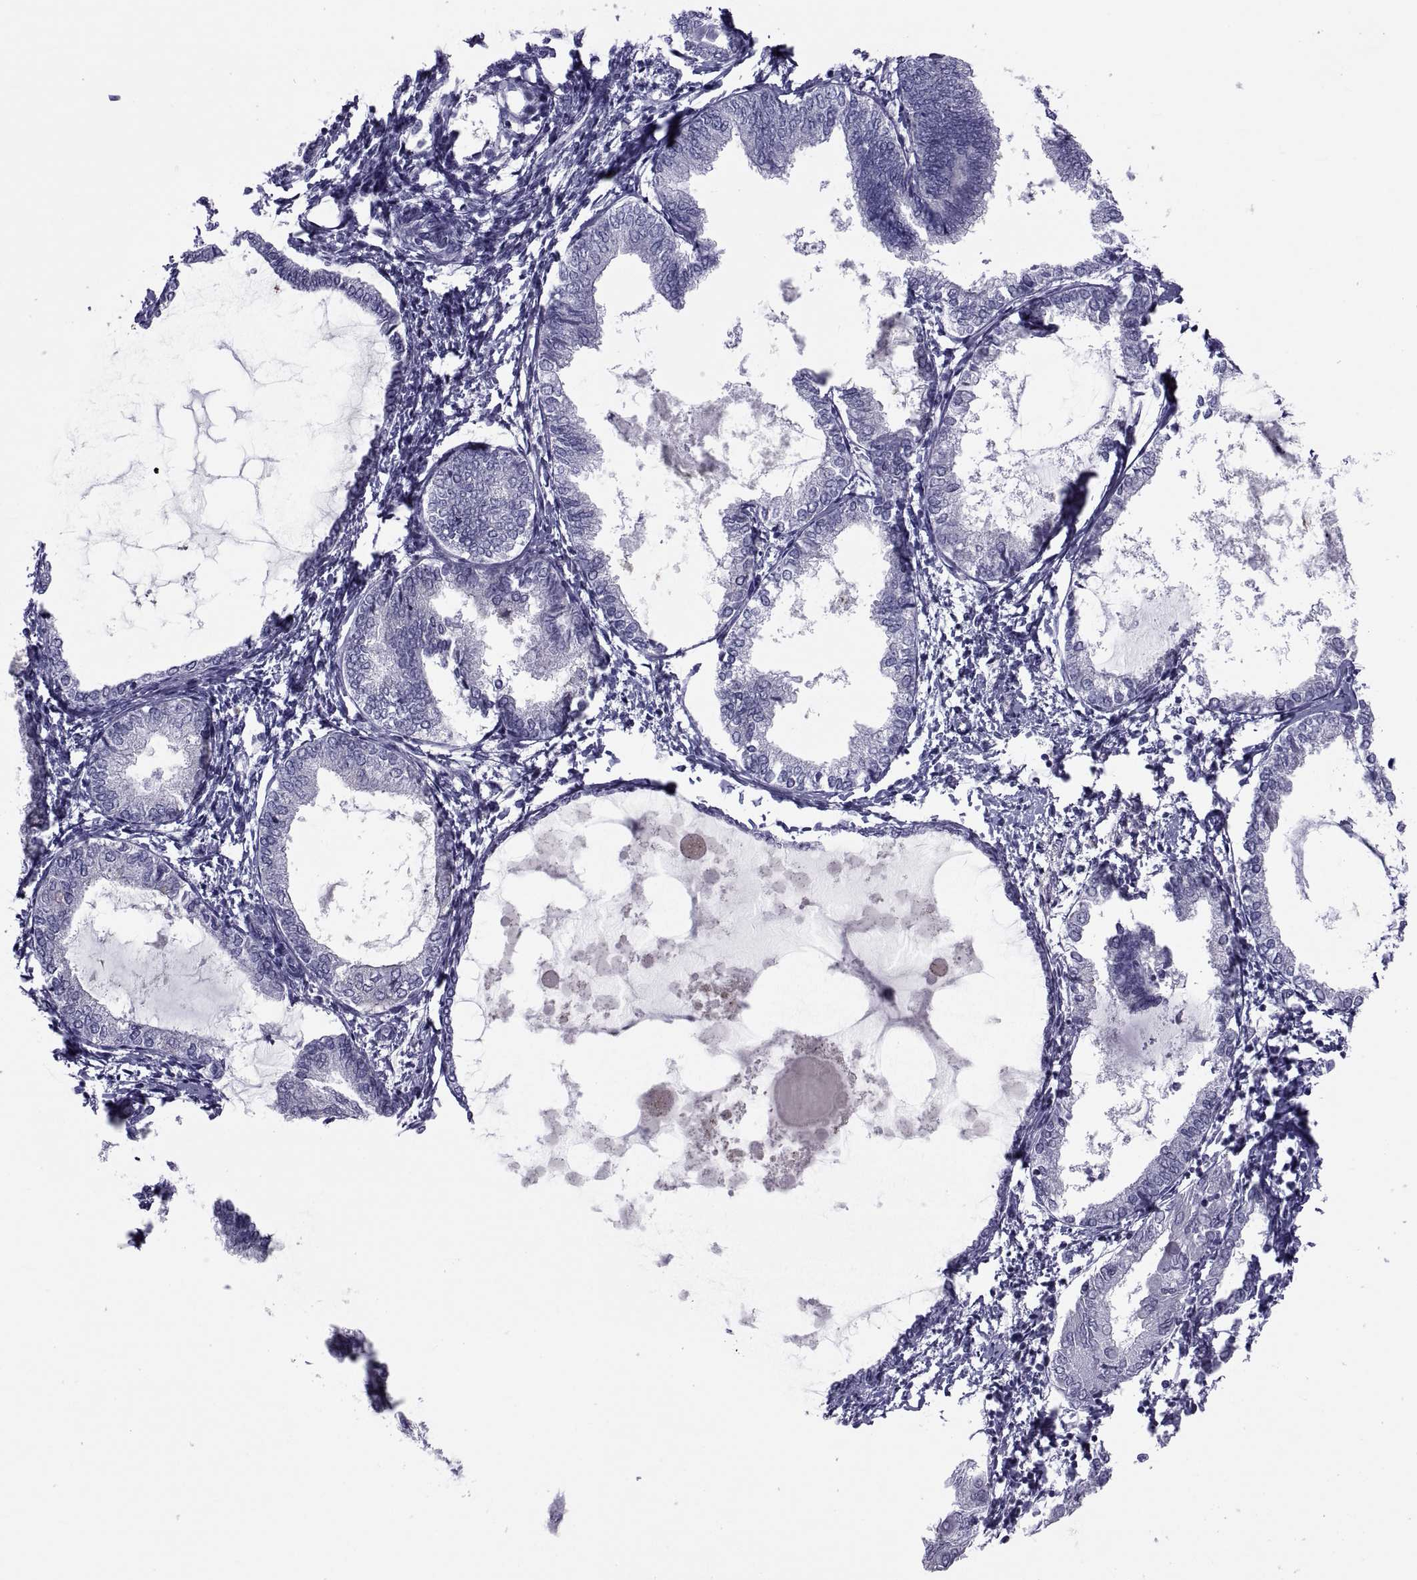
{"staining": {"intensity": "negative", "quantity": "none", "location": "none"}, "tissue": "endometrial cancer", "cell_type": "Tumor cells", "image_type": "cancer", "snomed": [{"axis": "morphology", "description": "Adenocarcinoma, NOS"}, {"axis": "topography", "description": "Endometrium"}], "caption": "Human endometrial cancer (adenocarcinoma) stained for a protein using immunohistochemistry (IHC) displays no expression in tumor cells.", "gene": "TMEM158", "patient": {"sex": "female", "age": 68}}